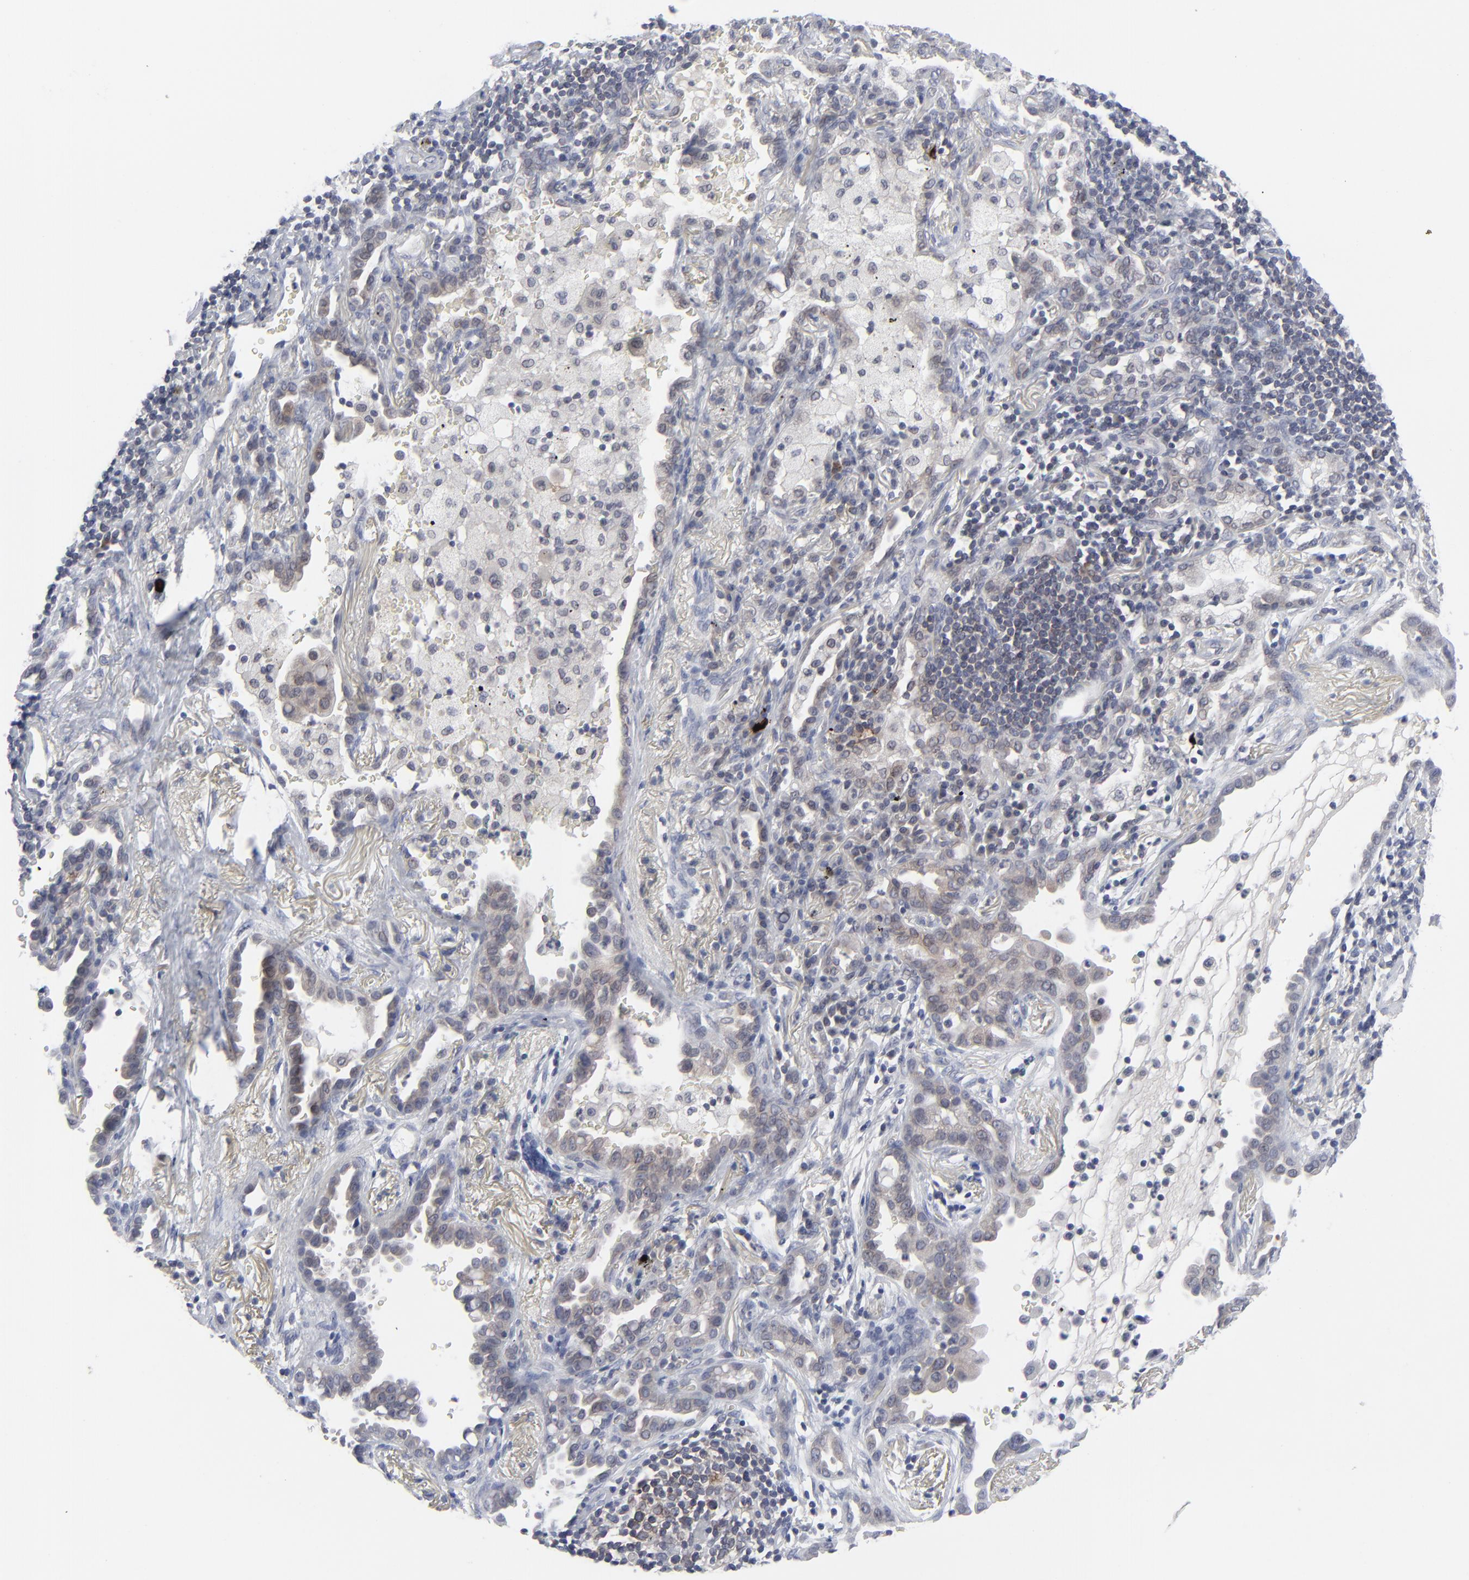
{"staining": {"intensity": "negative", "quantity": "none", "location": "none"}, "tissue": "lung cancer", "cell_type": "Tumor cells", "image_type": "cancer", "snomed": [{"axis": "morphology", "description": "Adenocarcinoma, NOS"}, {"axis": "topography", "description": "Lung"}], "caption": "Tumor cells are negative for protein expression in human lung cancer. (DAB immunohistochemistry, high magnification).", "gene": "NUP88", "patient": {"sex": "female", "age": 50}}